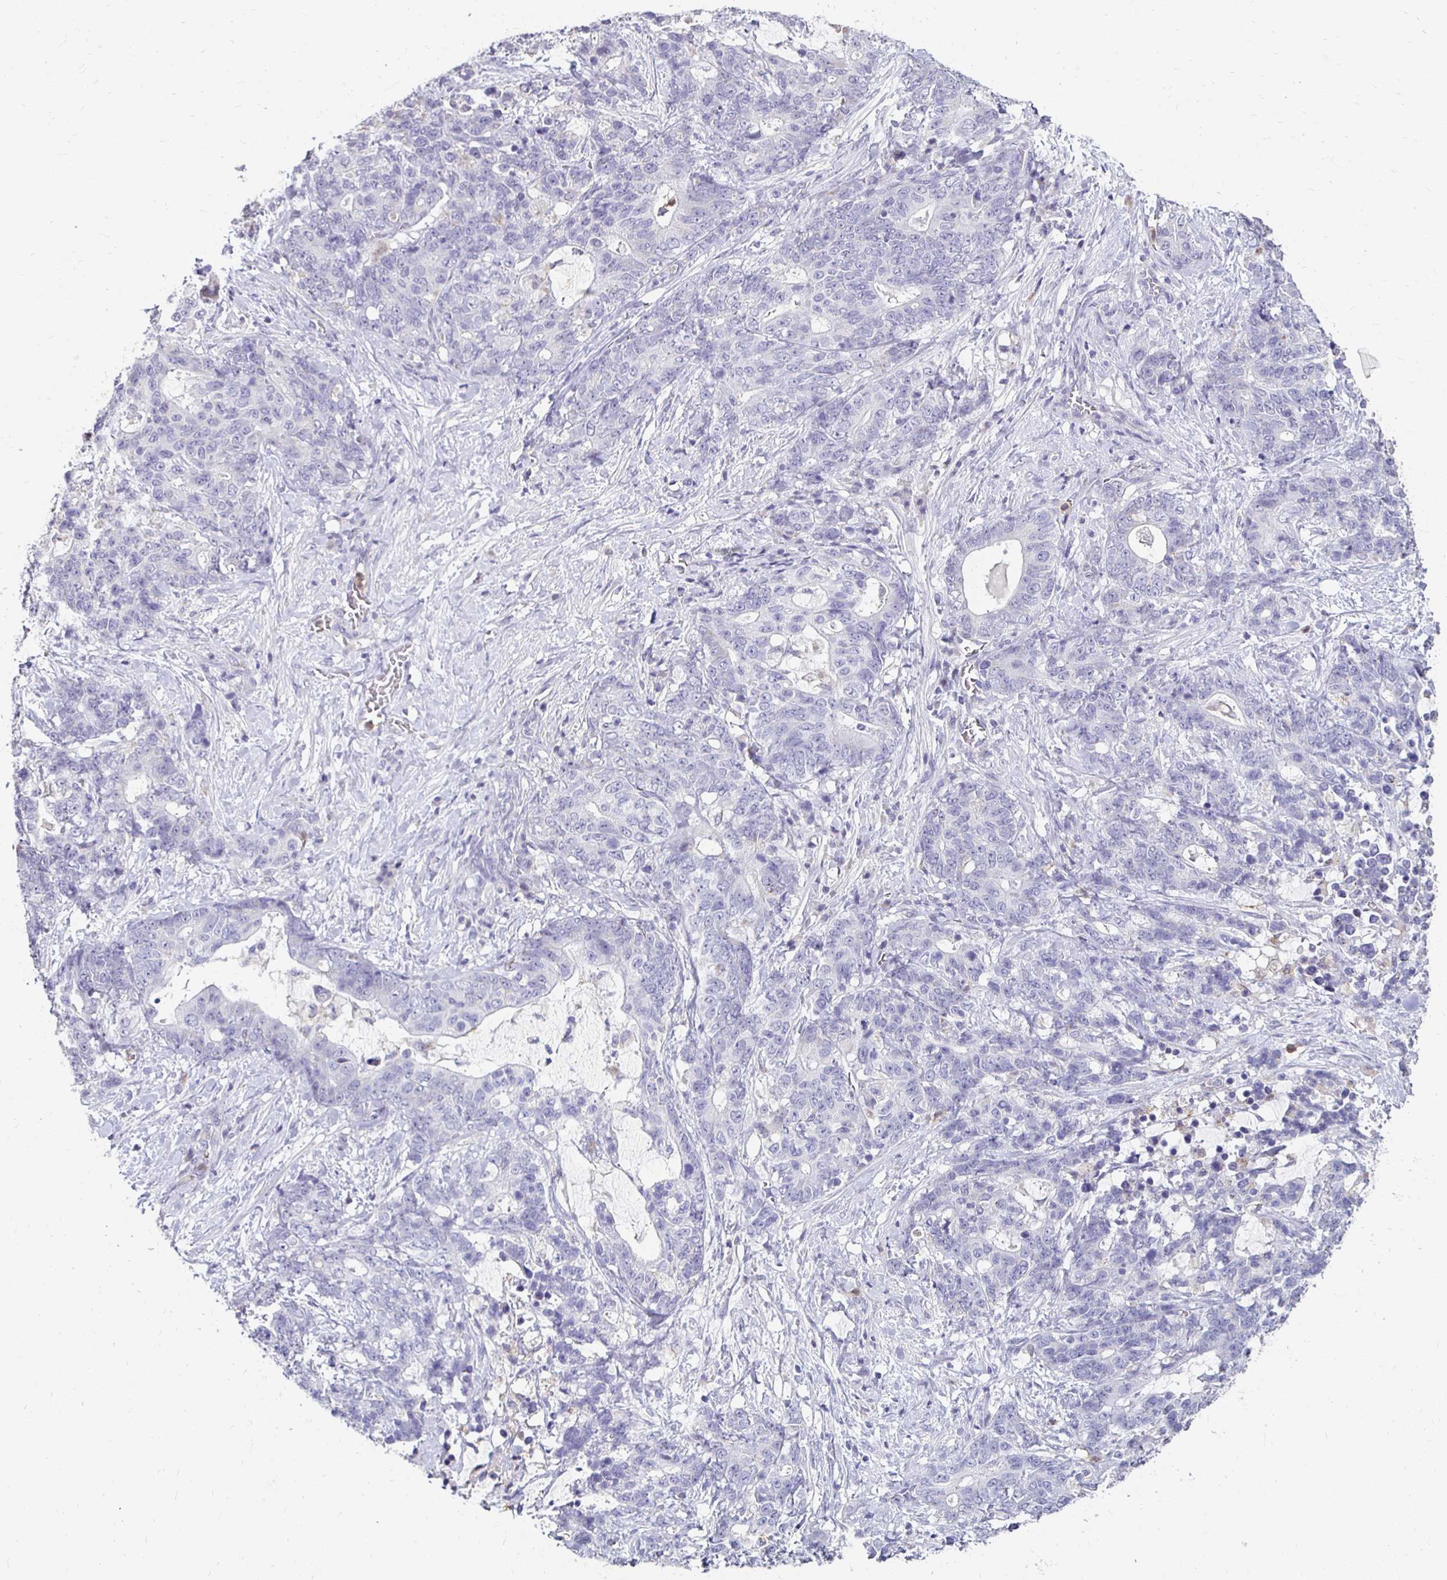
{"staining": {"intensity": "negative", "quantity": "none", "location": "none"}, "tissue": "stomach cancer", "cell_type": "Tumor cells", "image_type": "cancer", "snomed": [{"axis": "morphology", "description": "Normal tissue, NOS"}, {"axis": "morphology", "description": "Adenocarcinoma, NOS"}, {"axis": "topography", "description": "Stomach"}], "caption": "Immunohistochemistry (IHC) of human stomach adenocarcinoma exhibits no expression in tumor cells.", "gene": "GK2", "patient": {"sex": "female", "age": 64}}